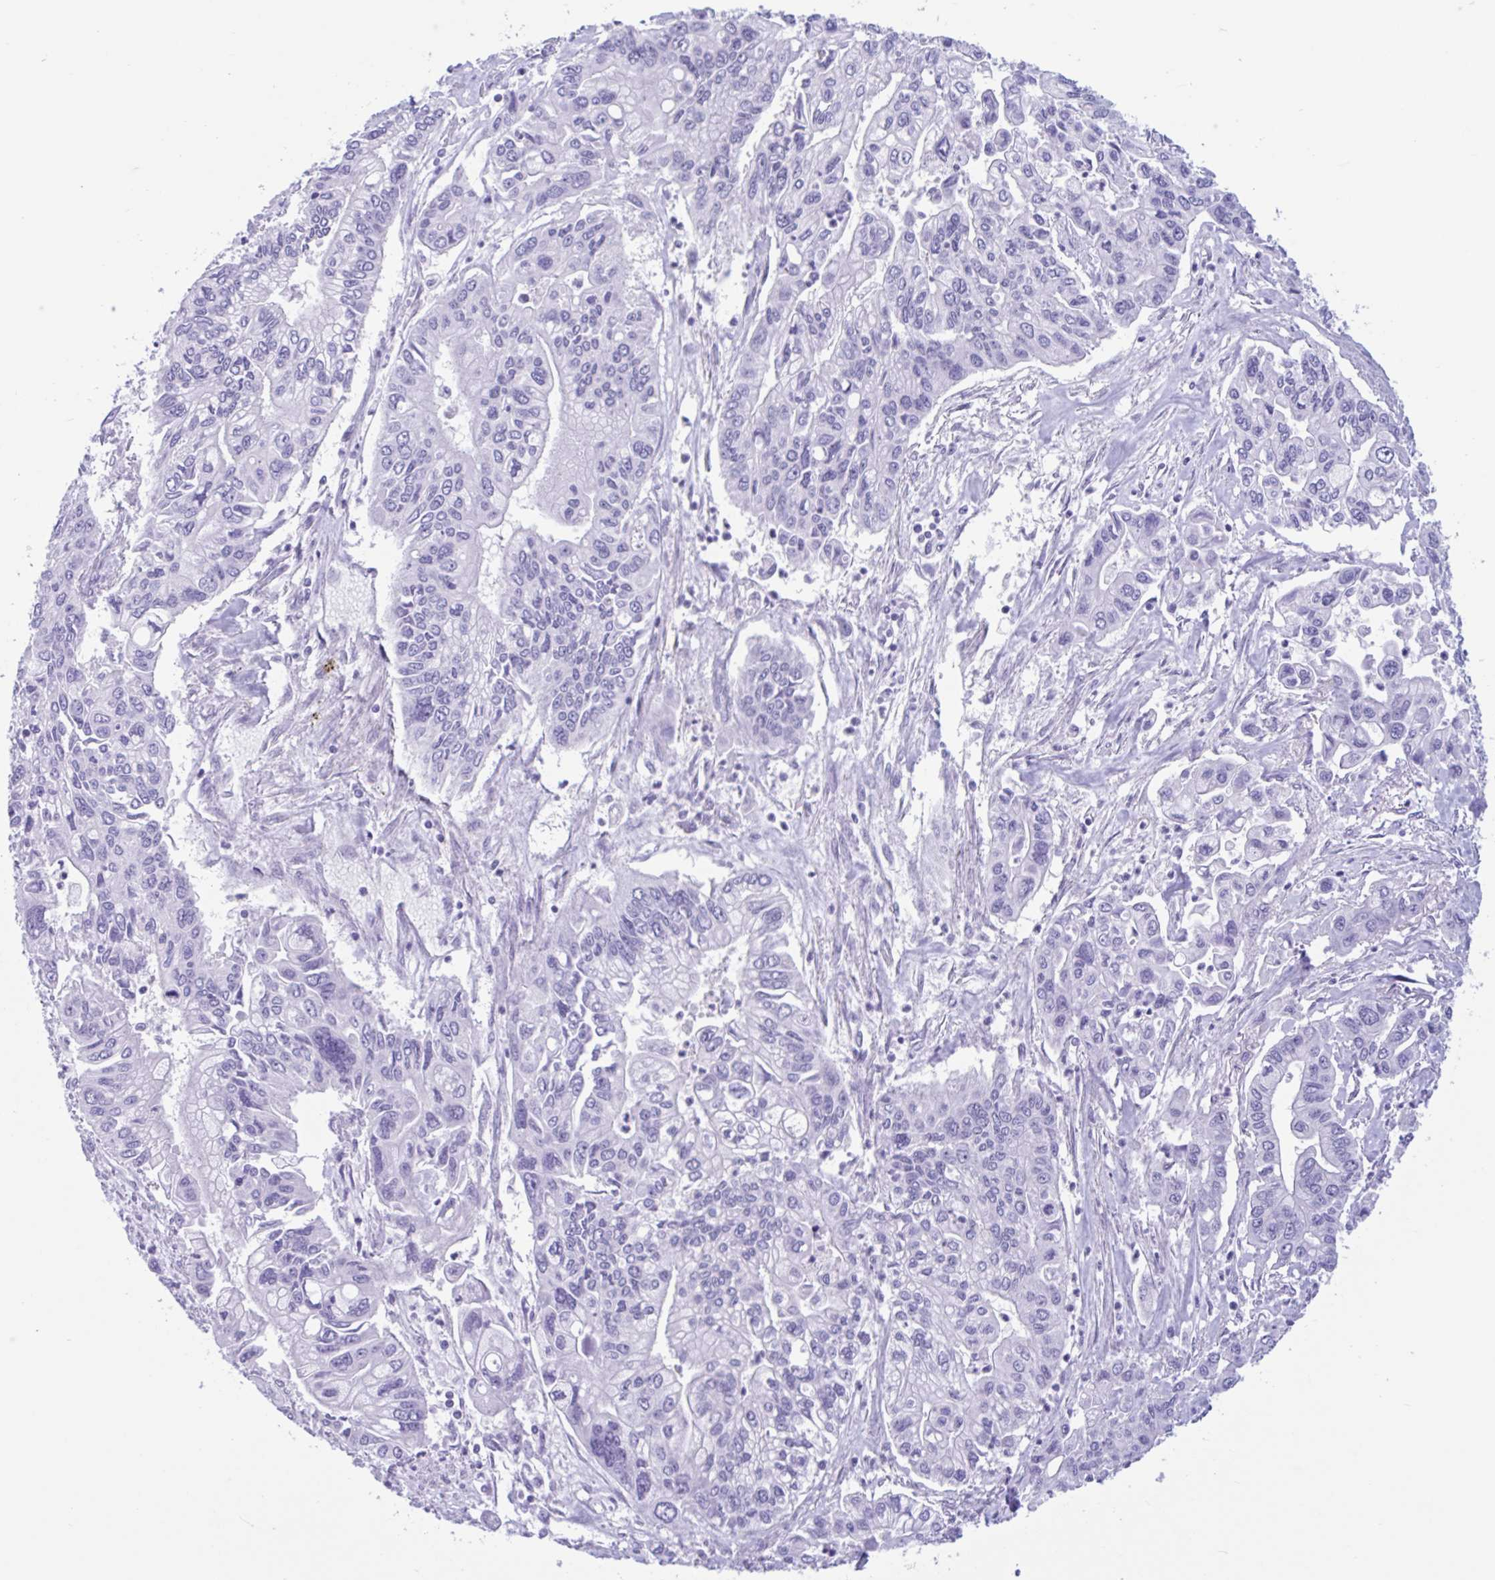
{"staining": {"intensity": "negative", "quantity": "none", "location": "none"}, "tissue": "pancreatic cancer", "cell_type": "Tumor cells", "image_type": "cancer", "snomed": [{"axis": "morphology", "description": "Adenocarcinoma, NOS"}, {"axis": "topography", "description": "Pancreas"}], "caption": "Immunohistochemistry photomicrograph of pancreatic adenocarcinoma stained for a protein (brown), which displays no expression in tumor cells. (DAB (3,3'-diaminobenzidine) immunohistochemistry with hematoxylin counter stain).", "gene": "IAPP", "patient": {"sex": "male", "age": 62}}